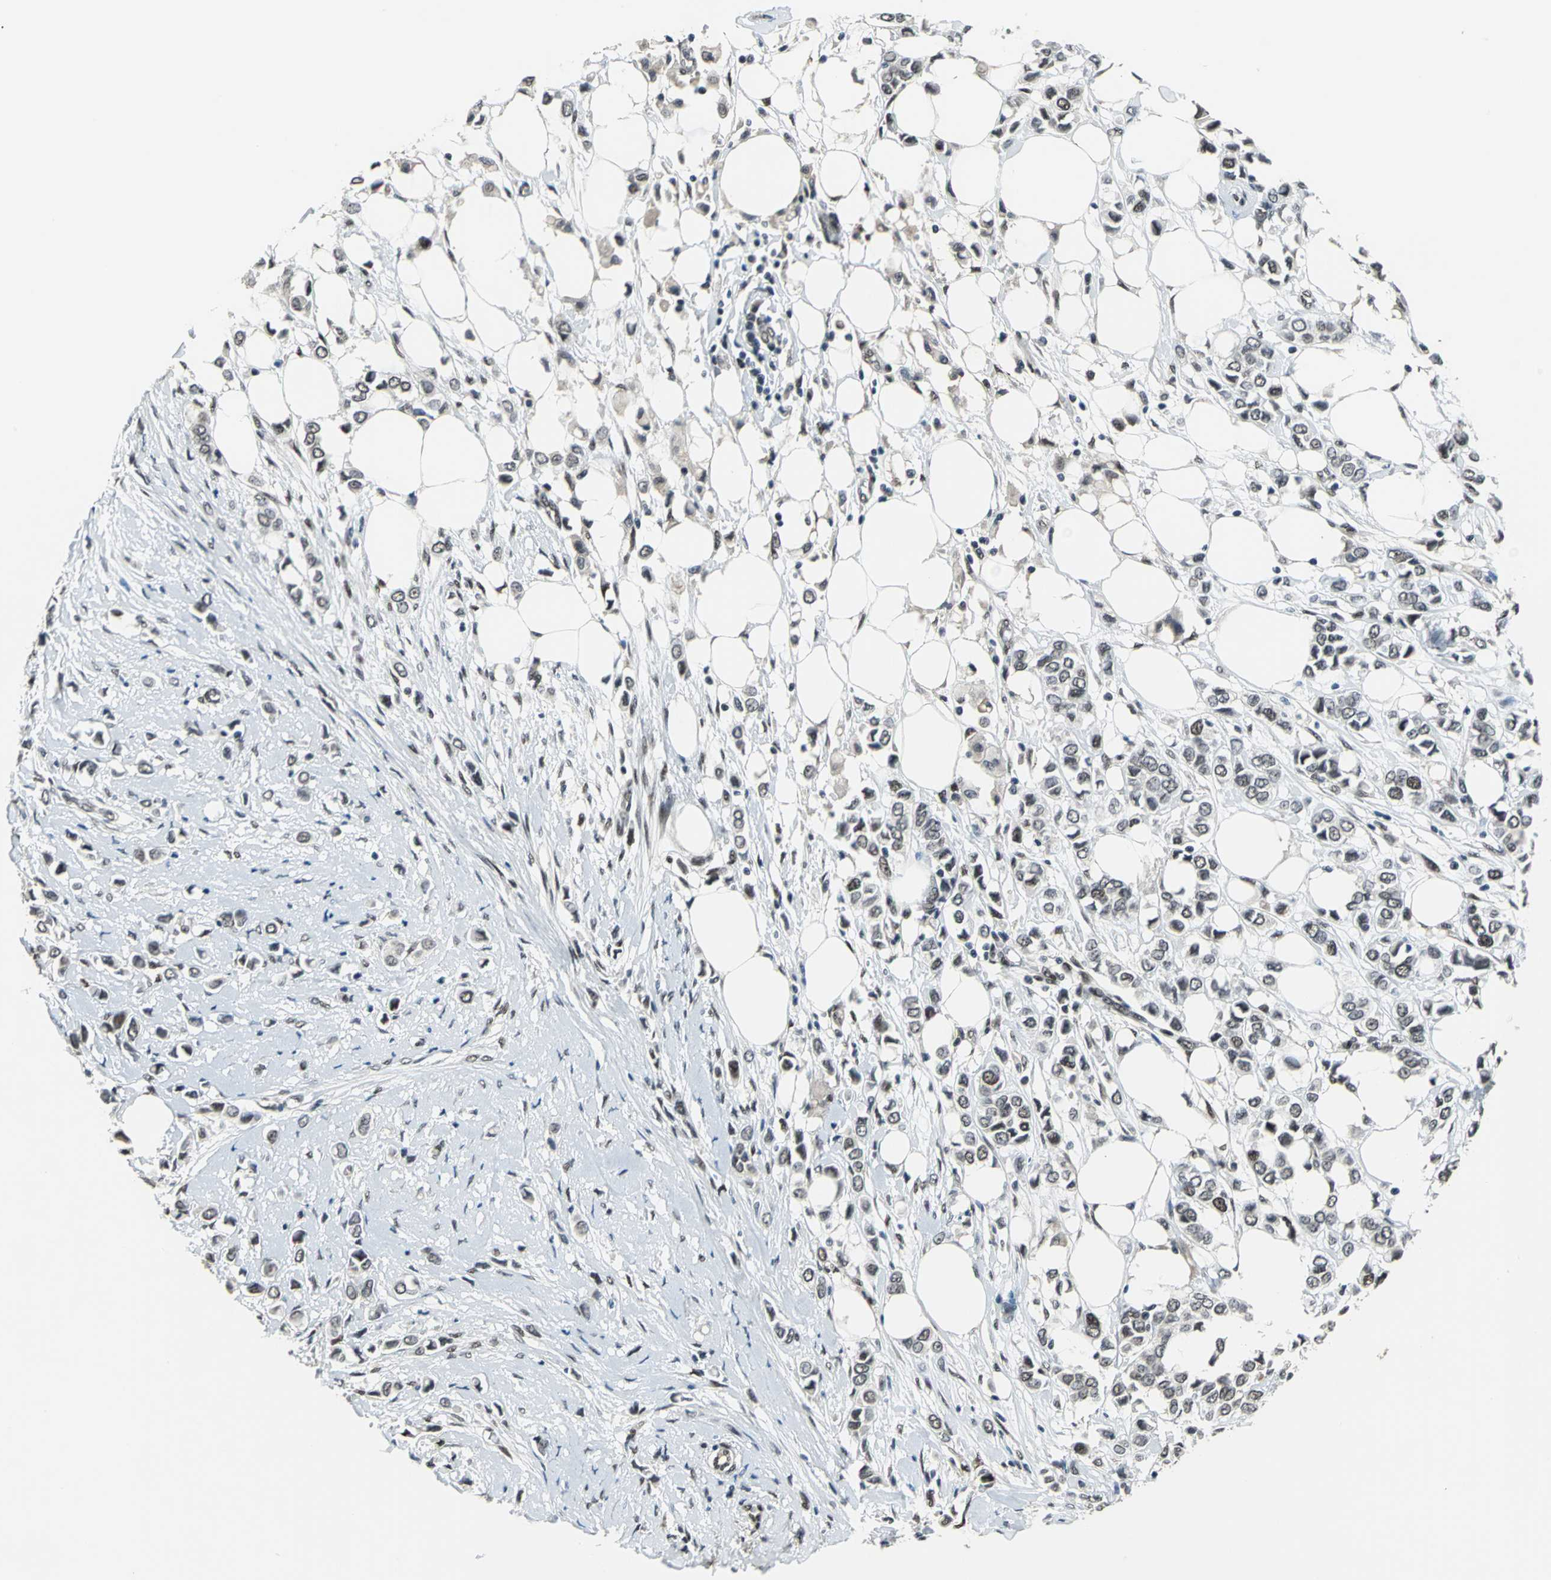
{"staining": {"intensity": "weak", "quantity": "<25%", "location": "cytoplasmic/membranous,nuclear"}, "tissue": "breast cancer", "cell_type": "Tumor cells", "image_type": "cancer", "snomed": [{"axis": "morphology", "description": "Lobular carcinoma"}, {"axis": "topography", "description": "Breast"}], "caption": "There is no significant positivity in tumor cells of breast cancer.", "gene": "ELF2", "patient": {"sex": "female", "age": 51}}